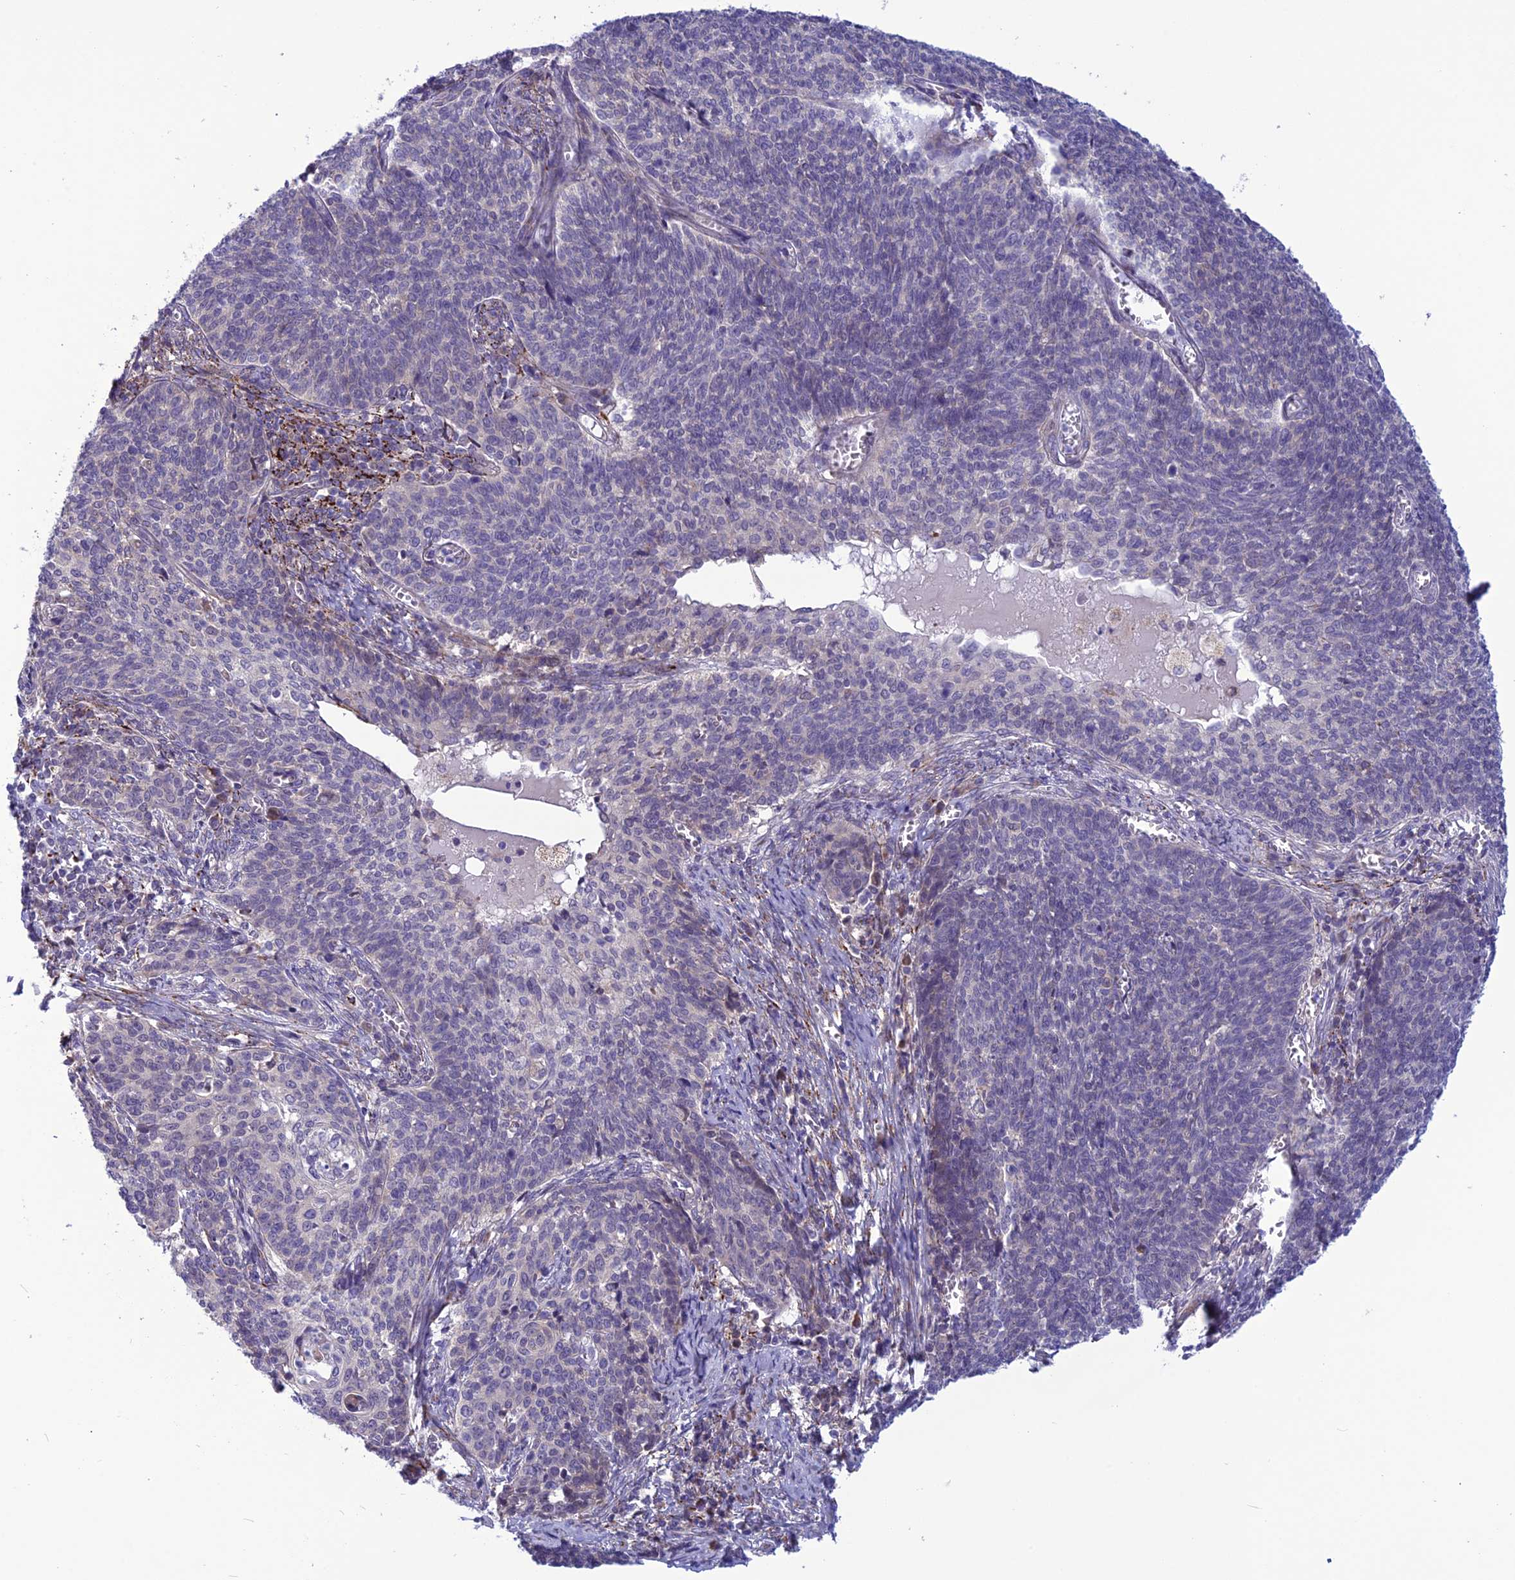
{"staining": {"intensity": "negative", "quantity": "none", "location": "none"}, "tissue": "cervical cancer", "cell_type": "Tumor cells", "image_type": "cancer", "snomed": [{"axis": "morphology", "description": "Squamous cell carcinoma, NOS"}, {"axis": "topography", "description": "Cervix"}], "caption": "Tumor cells show no significant positivity in cervical cancer (squamous cell carcinoma).", "gene": "PSMF1", "patient": {"sex": "female", "age": 39}}